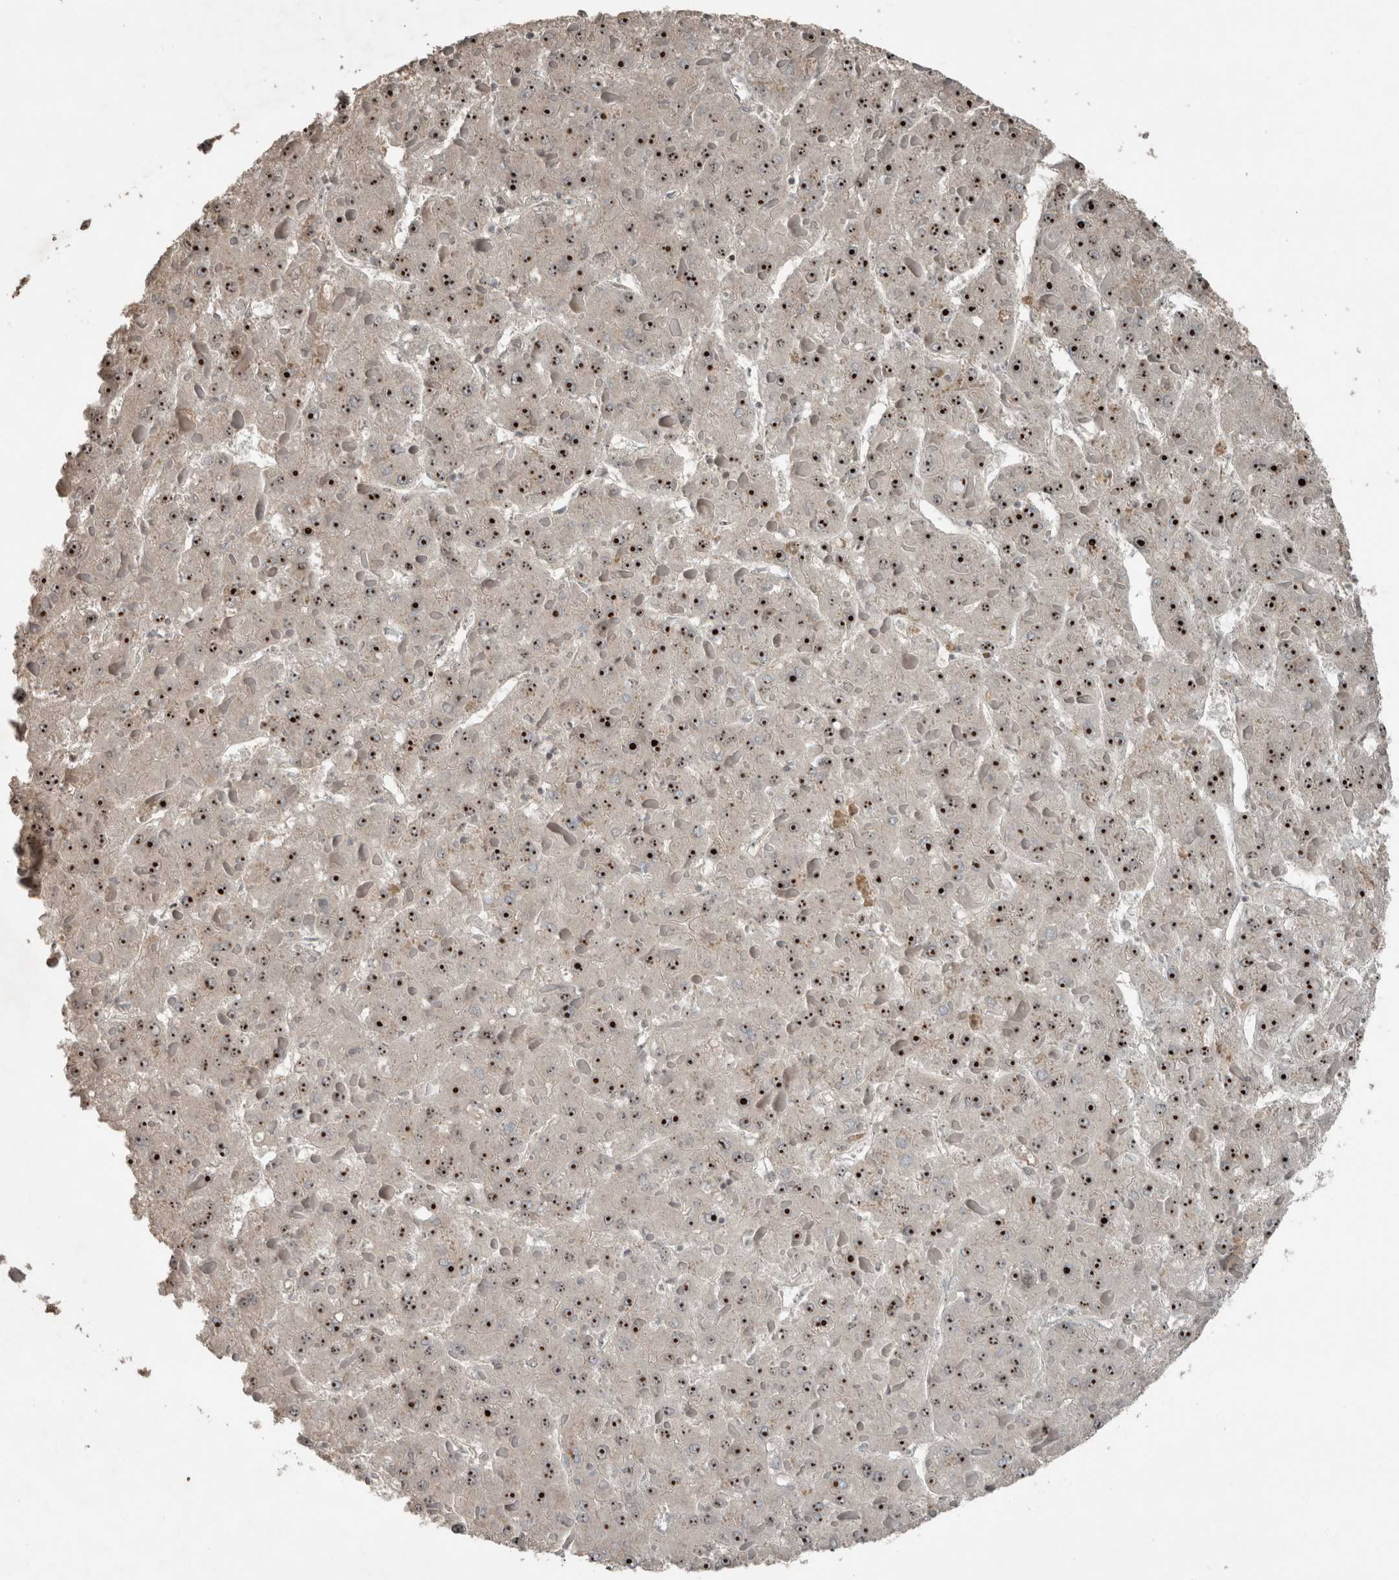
{"staining": {"intensity": "strong", "quantity": ">75%", "location": "nuclear"}, "tissue": "liver cancer", "cell_type": "Tumor cells", "image_type": "cancer", "snomed": [{"axis": "morphology", "description": "Carcinoma, Hepatocellular, NOS"}, {"axis": "topography", "description": "Liver"}], "caption": "Immunohistochemistry (IHC) of human liver cancer reveals high levels of strong nuclear expression in about >75% of tumor cells.", "gene": "RPF1", "patient": {"sex": "female", "age": 73}}